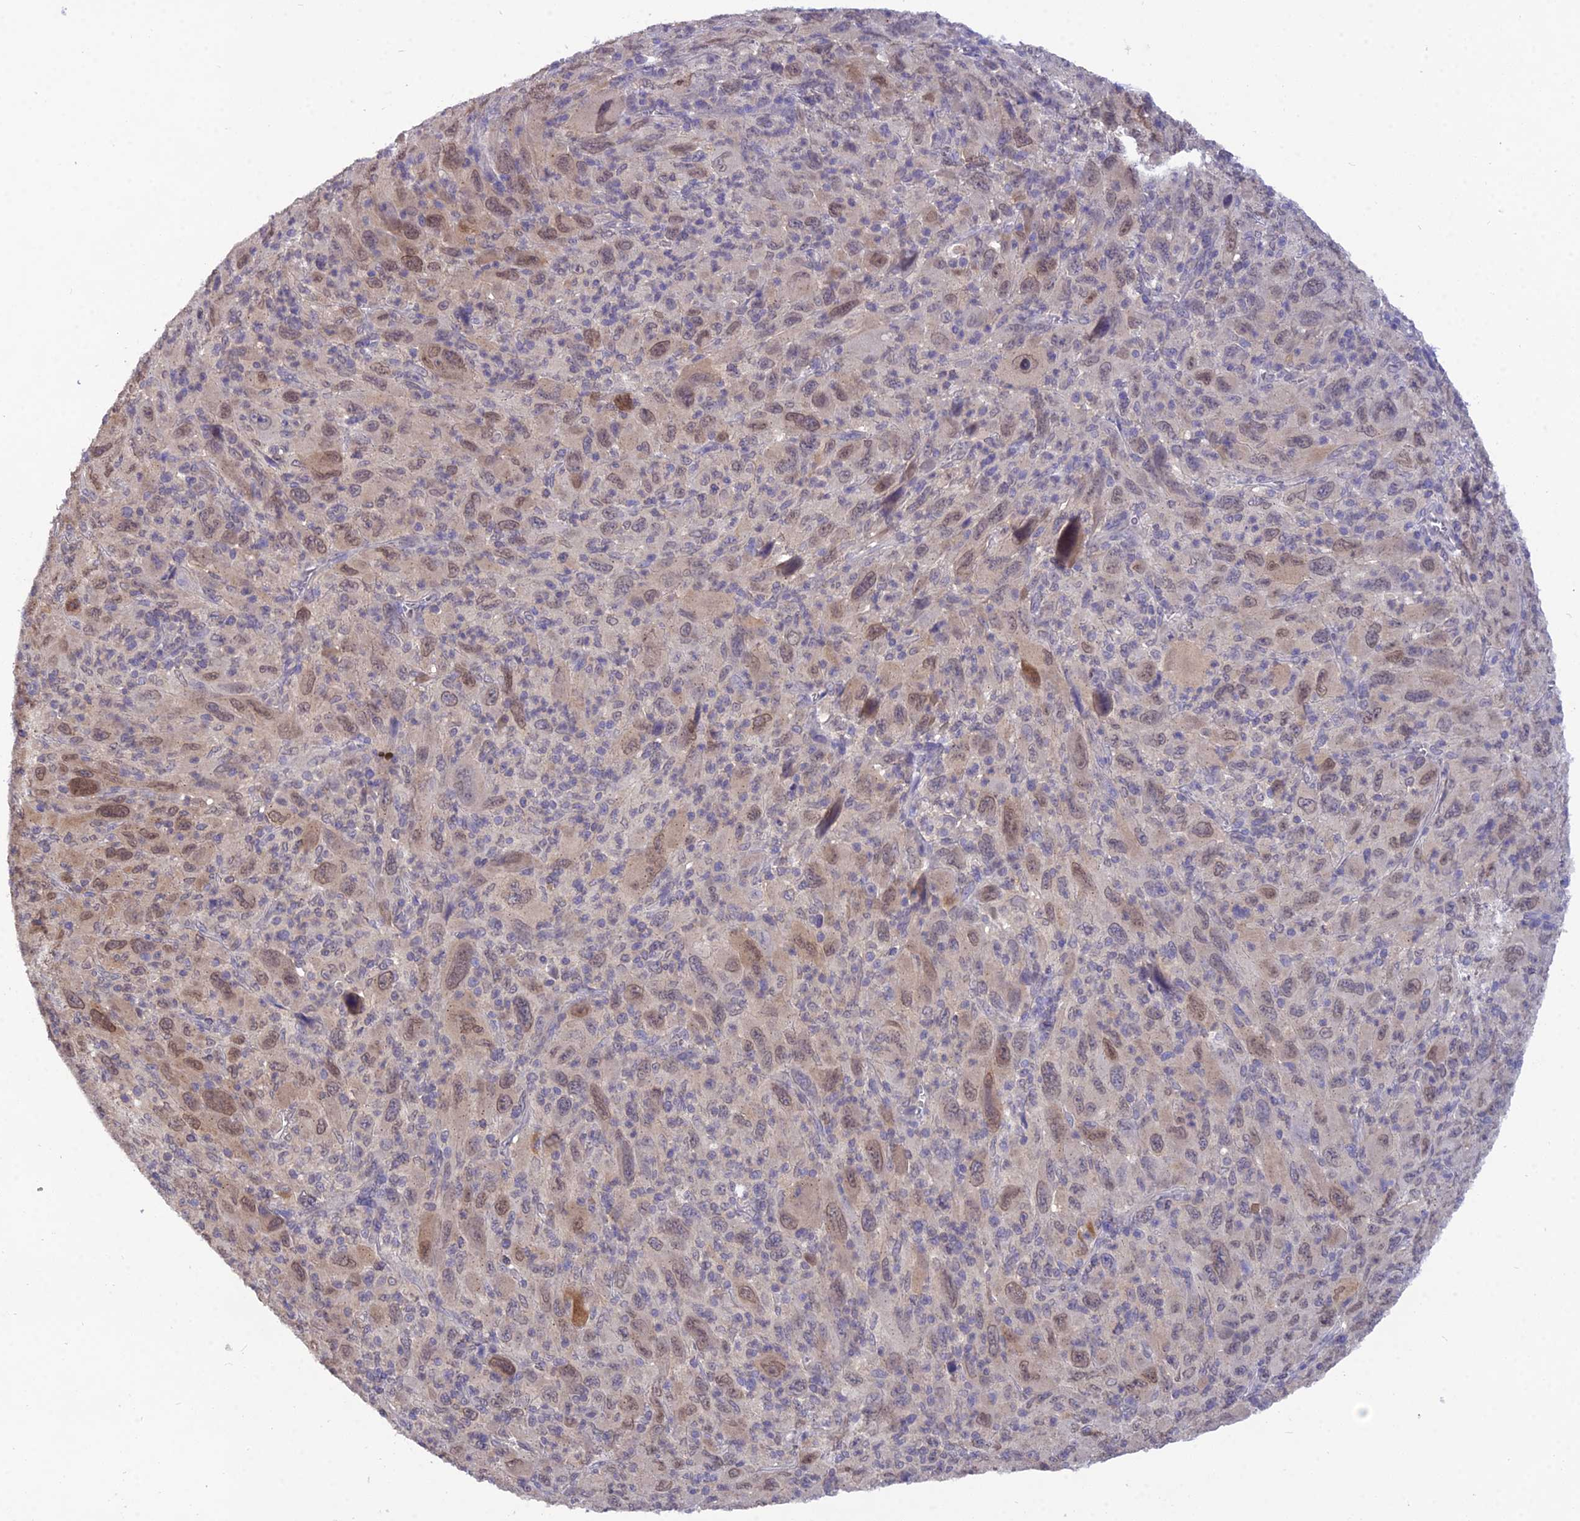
{"staining": {"intensity": "moderate", "quantity": ">75%", "location": "nuclear"}, "tissue": "melanoma", "cell_type": "Tumor cells", "image_type": "cancer", "snomed": [{"axis": "morphology", "description": "Malignant melanoma, Metastatic site"}, {"axis": "topography", "description": "Skin"}], "caption": "Moderate nuclear protein positivity is identified in about >75% of tumor cells in melanoma.", "gene": "PGK1", "patient": {"sex": "female", "age": 56}}